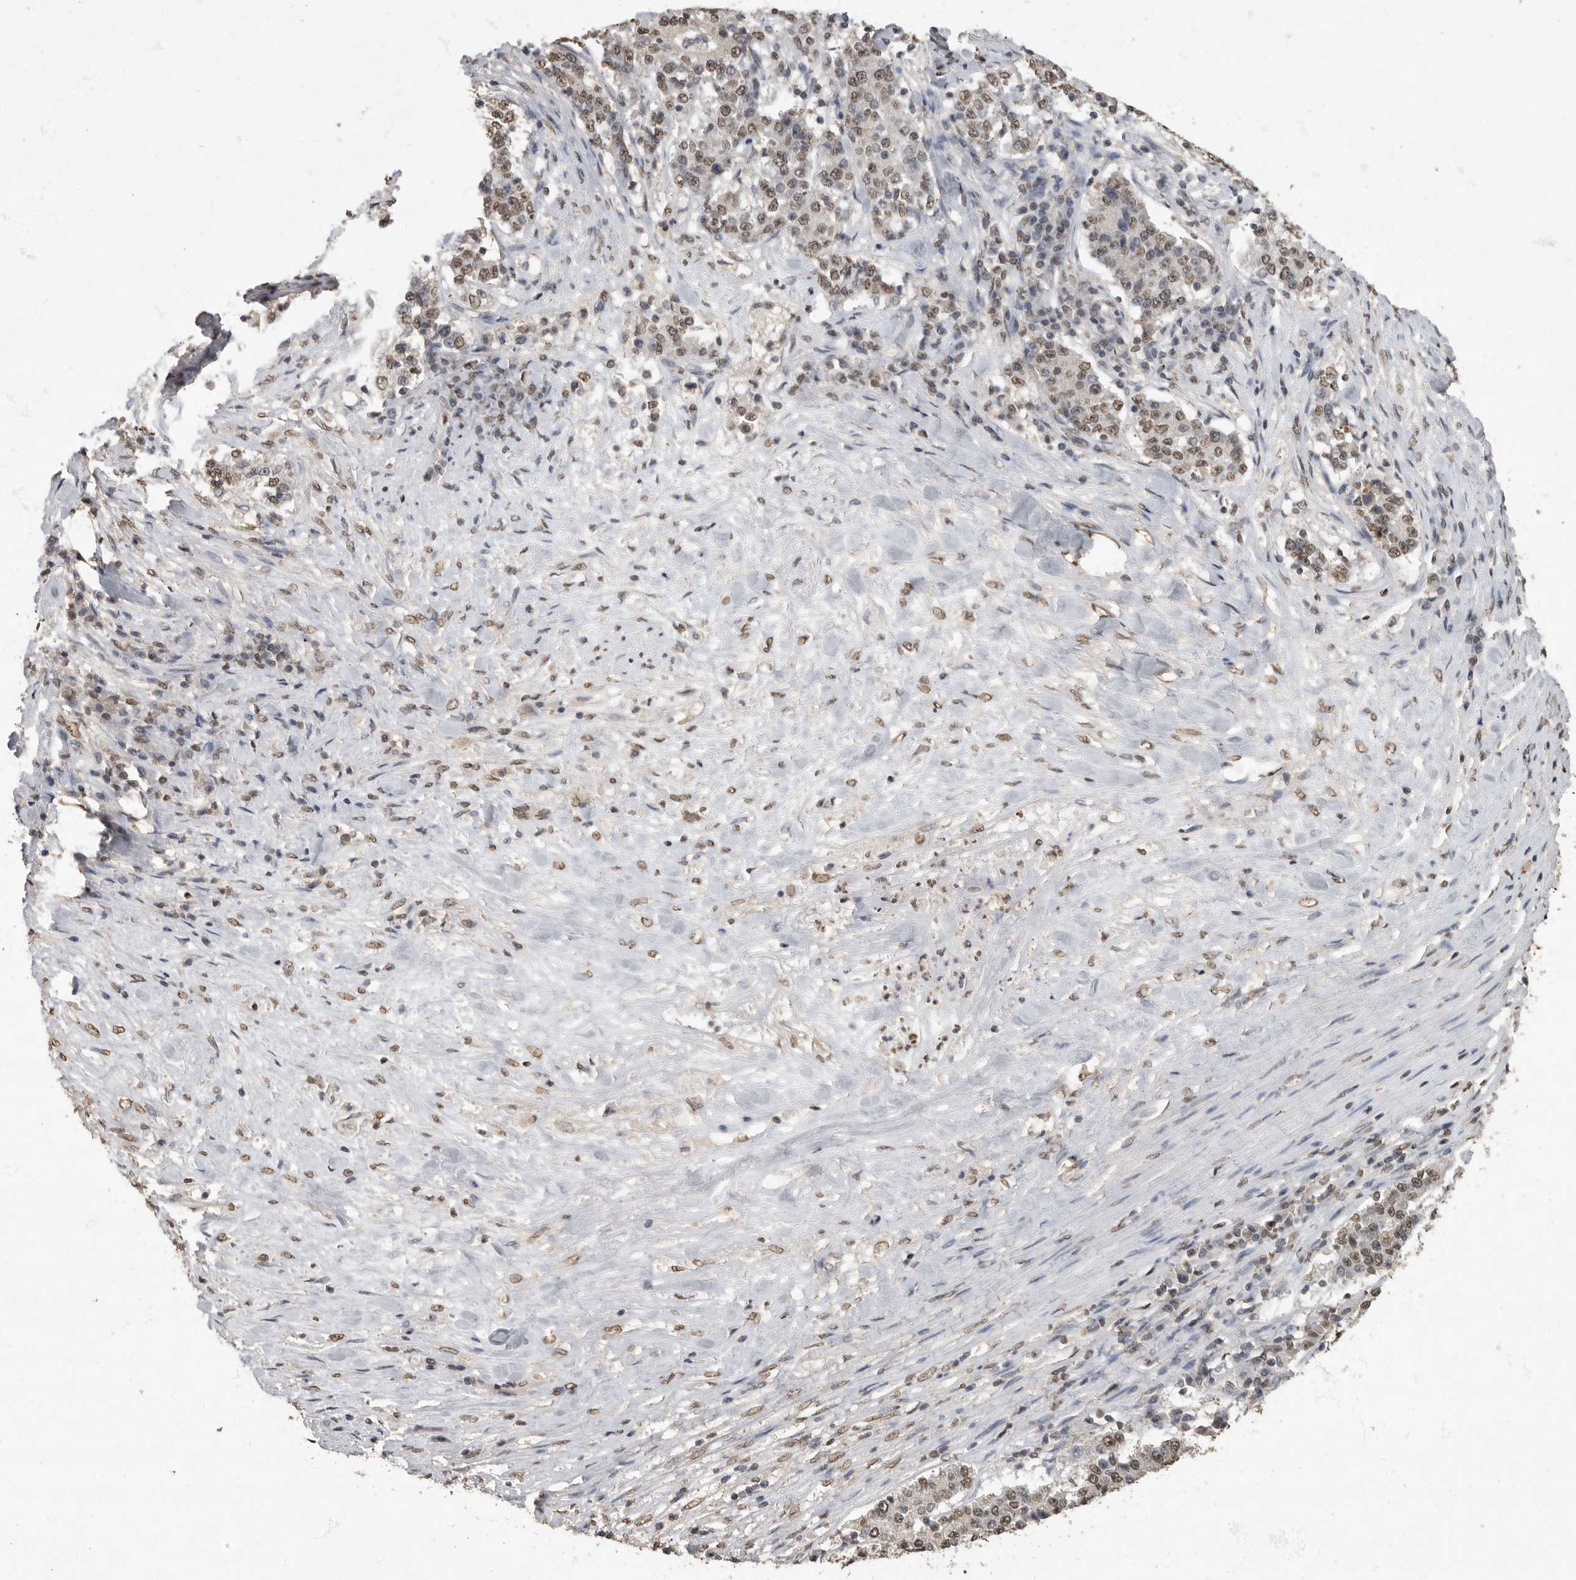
{"staining": {"intensity": "weak", "quantity": ">75%", "location": "nuclear"}, "tissue": "stomach cancer", "cell_type": "Tumor cells", "image_type": "cancer", "snomed": [{"axis": "morphology", "description": "Adenocarcinoma, NOS"}, {"axis": "topography", "description": "Stomach"}], "caption": "Stomach adenocarcinoma stained for a protein (brown) demonstrates weak nuclear positive expression in about >75% of tumor cells.", "gene": "NBL1", "patient": {"sex": "male", "age": 59}}